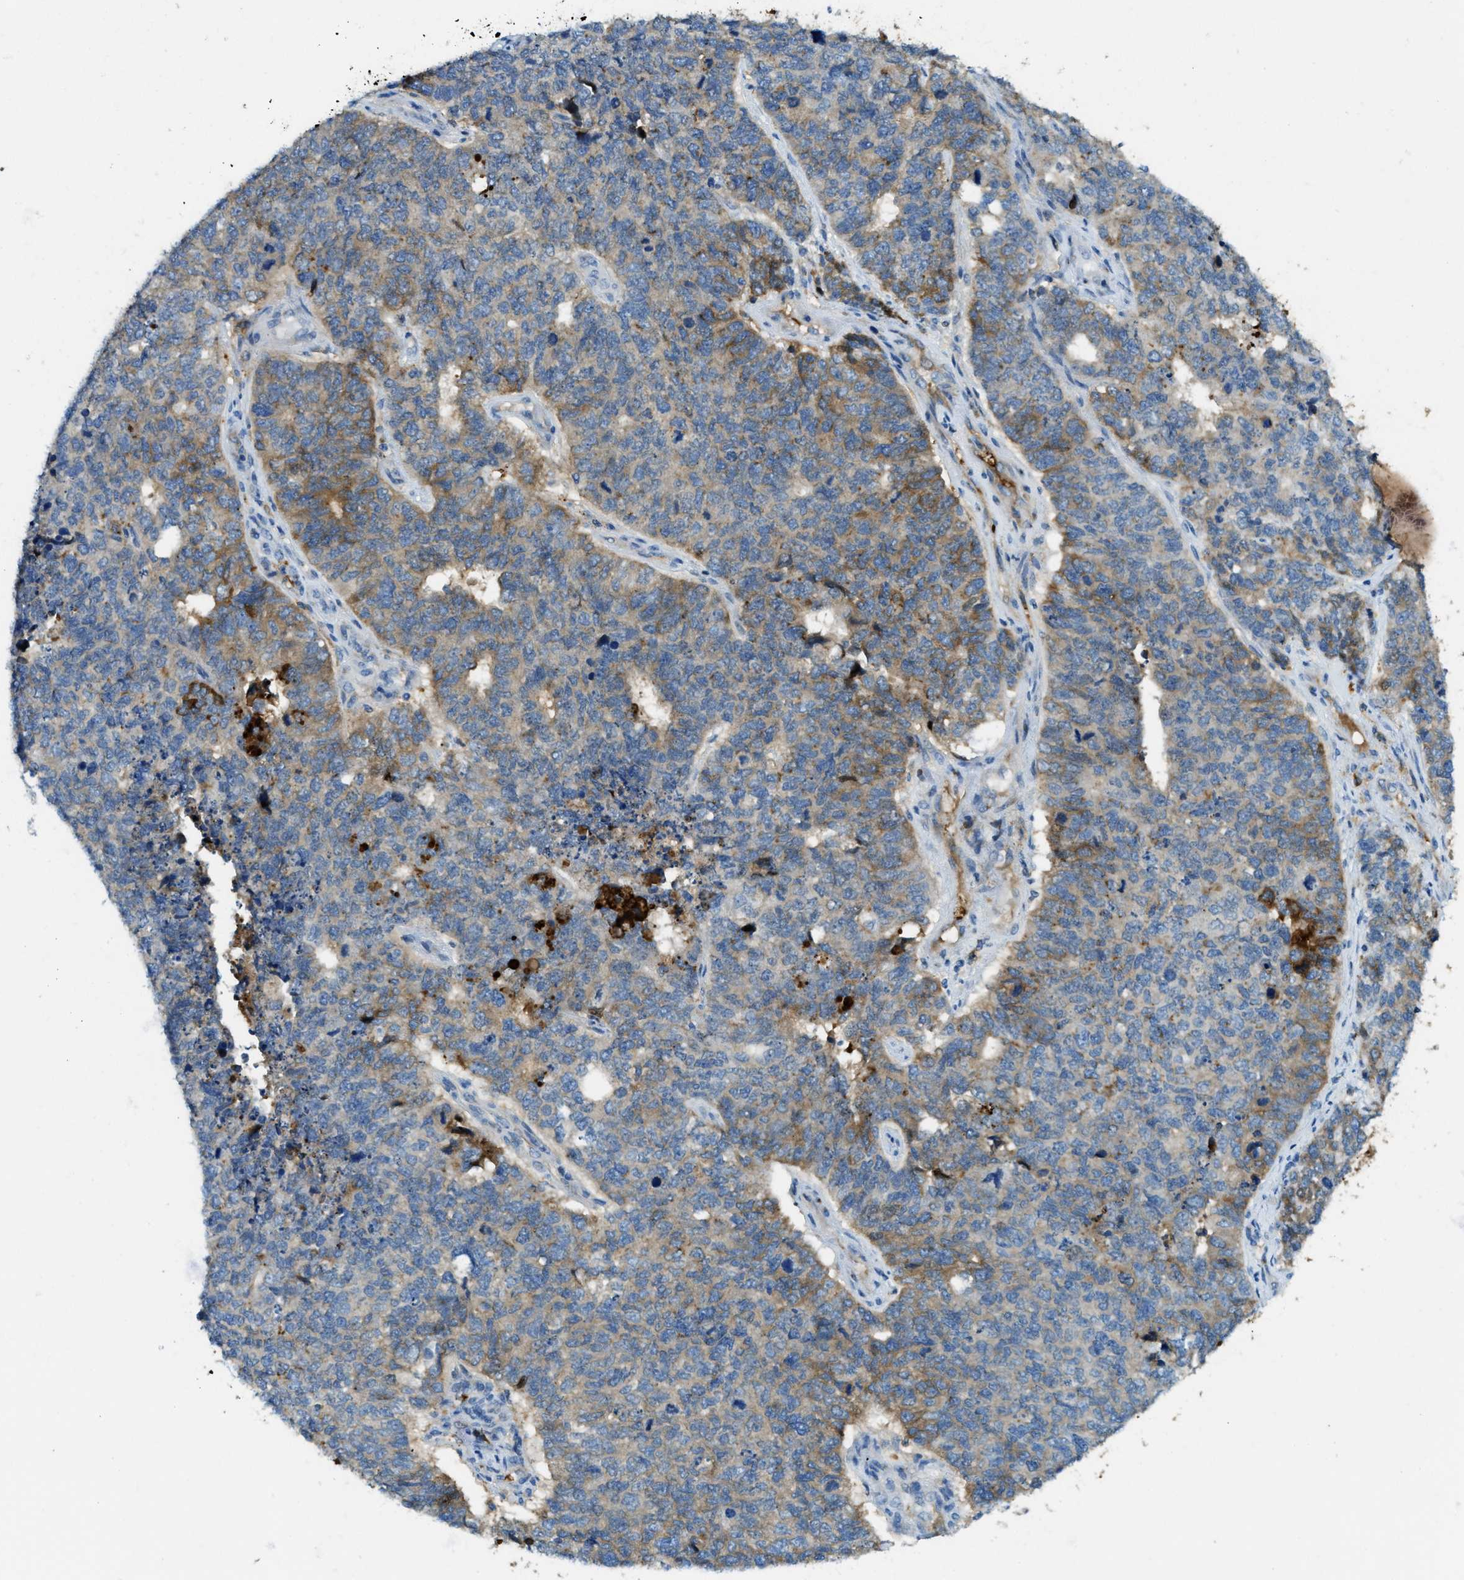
{"staining": {"intensity": "weak", "quantity": "<25%", "location": "cytoplasmic/membranous"}, "tissue": "cervical cancer", "cell_type": "Tumor cells", "image_type": "cancer", "snomed": [{"axis": "morphology", "description": "Squamous cell carcinoma, NOS"}, {"axis": "topography", "description": "Cervix"}], "caption": "This is an immunohistochemistry image of human squamous cell carcinoma (cervical). There is no positivity in tumor cells.", "gene": "TRIM59", "patient": {"sex": "female", "age": 63}}